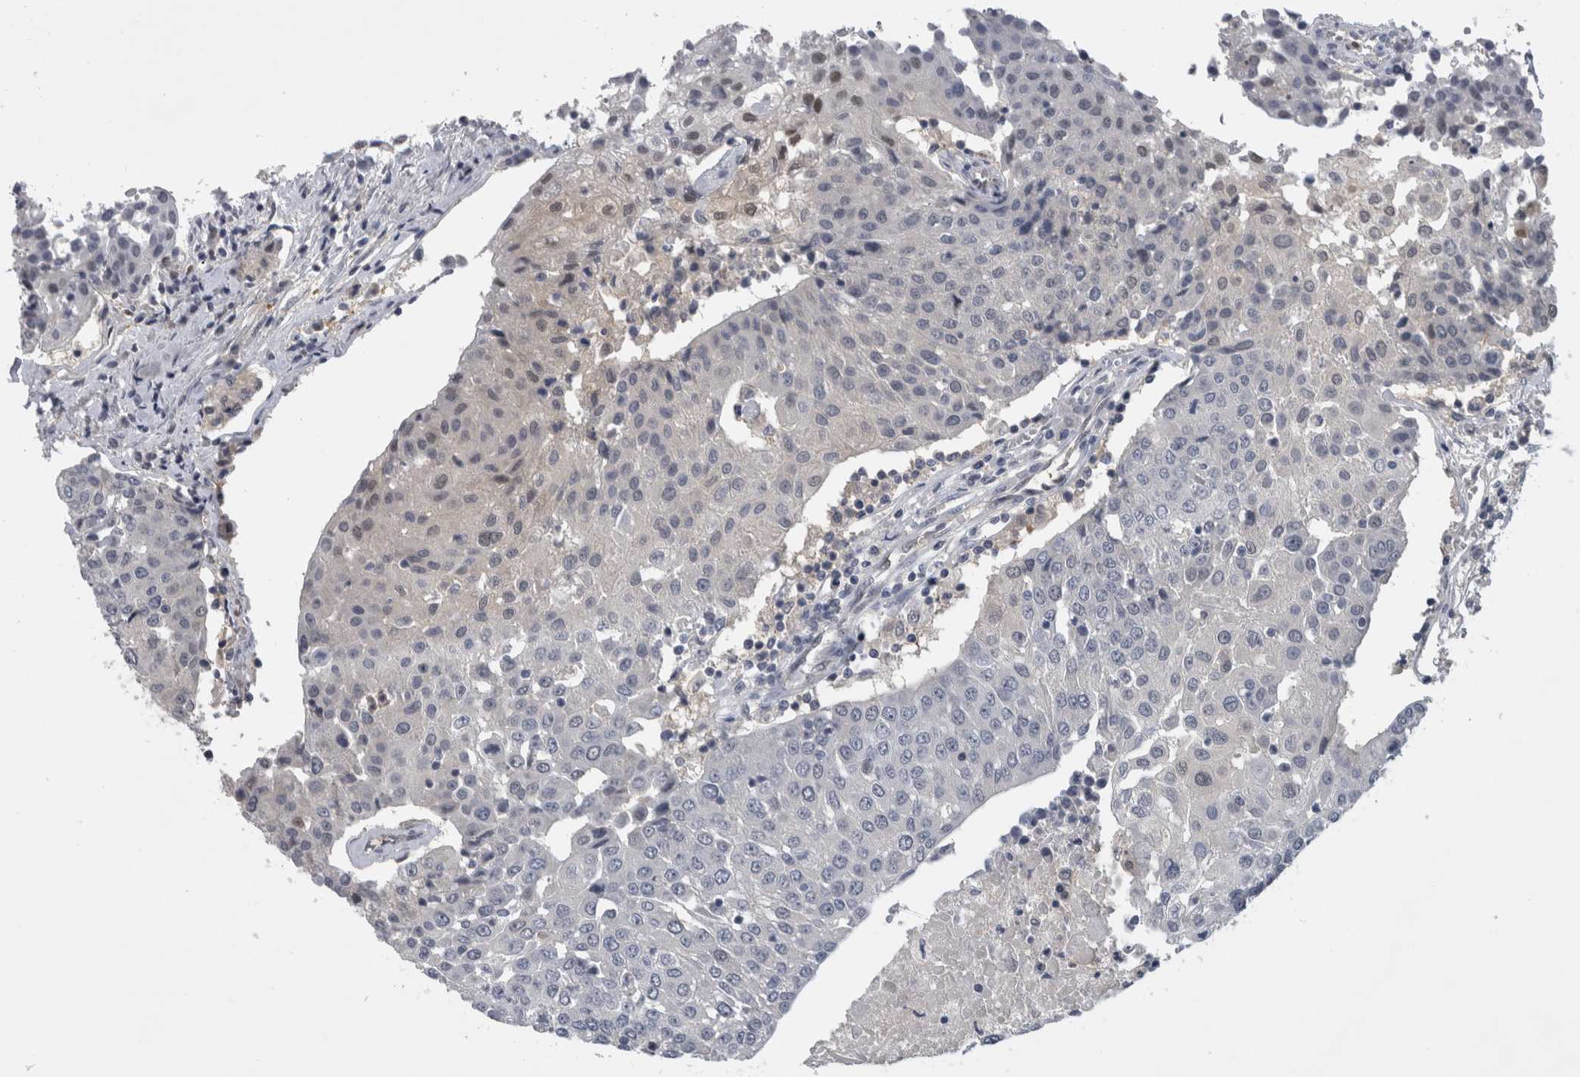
{"staining": {"intensity": "negative", "quantity": "none", "location": "none"}, "tissue": "urothelial cancer", "cell_type": "Tumor cells", "image_type": "cancer", "snomed": [{"axis": "morphology", "description": "Urothelial carcinoma, High grade"}, {"axis": "topography", "description": "Urinary bladder"}], "caption": "DAB (3,3'-diaminobenzidine) immunohistochemical staining of human high-grade urothelial carcinoma shows no significant expression in tumor cells.", "gene": "NAPRT", "patient": {"sex": "female", "age": 85}}